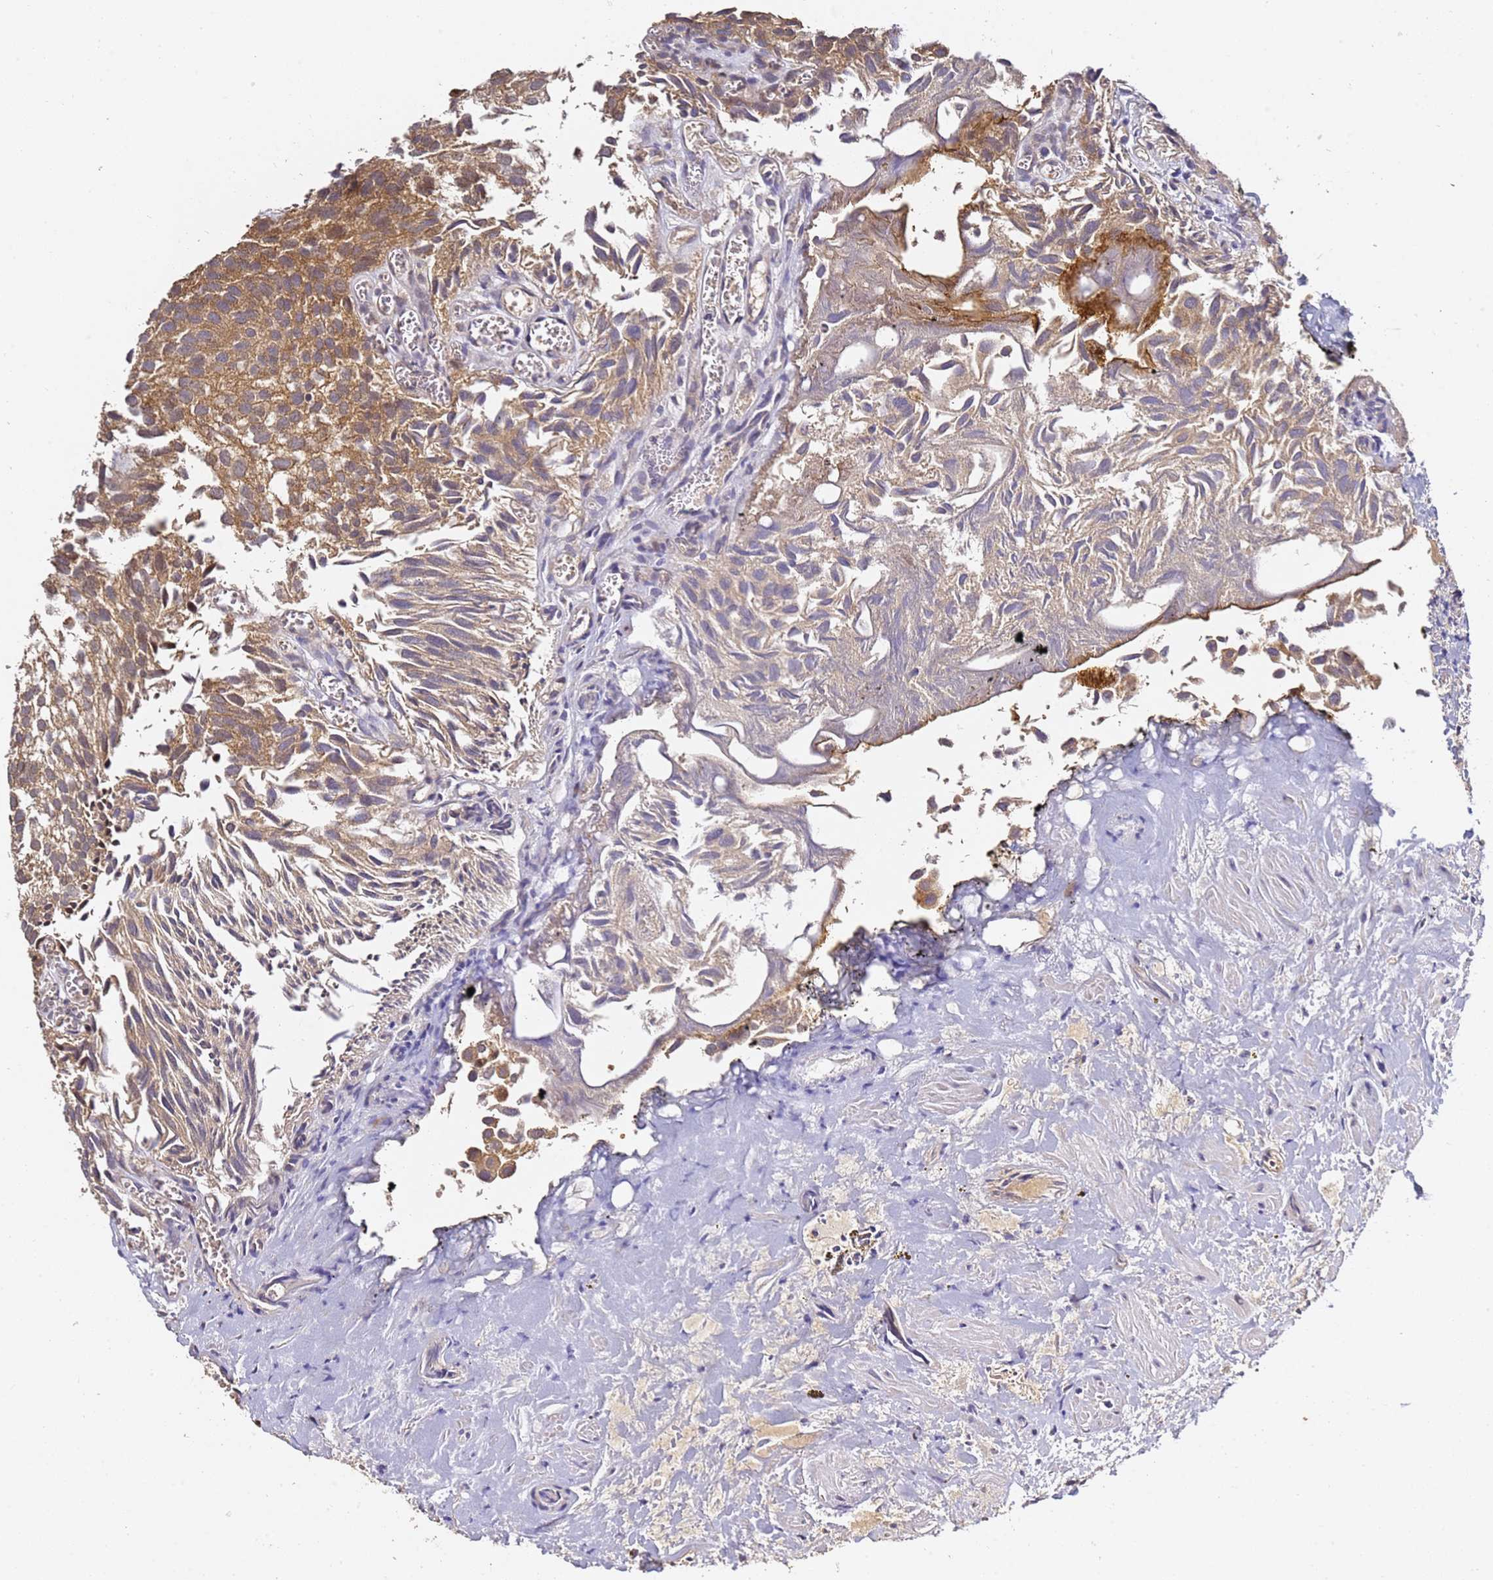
{"staining": {"intensity": "moderate", "quantity": ">75%", "location": "cytoplasmic/membranous"}, "tissue": "urothelial cancer", "cell_type": "Tumor cells", "image_type": "cancer", "snomed": [{"axis": "morphology", "description": "Urothelial carcinoma, Low grade"}, {"axis": "topography", "description": "Urinary bladder"}], "caption": "A high-resolution micrograph shows immunohistochemistry (IHC) staining of urothelial cancer, which reveals moderate cytoplasmic/membranous positivity in approximately >75% of tumor cells. Nuclei are stained in blue.", "gene": "OSBPL2", "patient": {"sex": "male", "age": 88}}